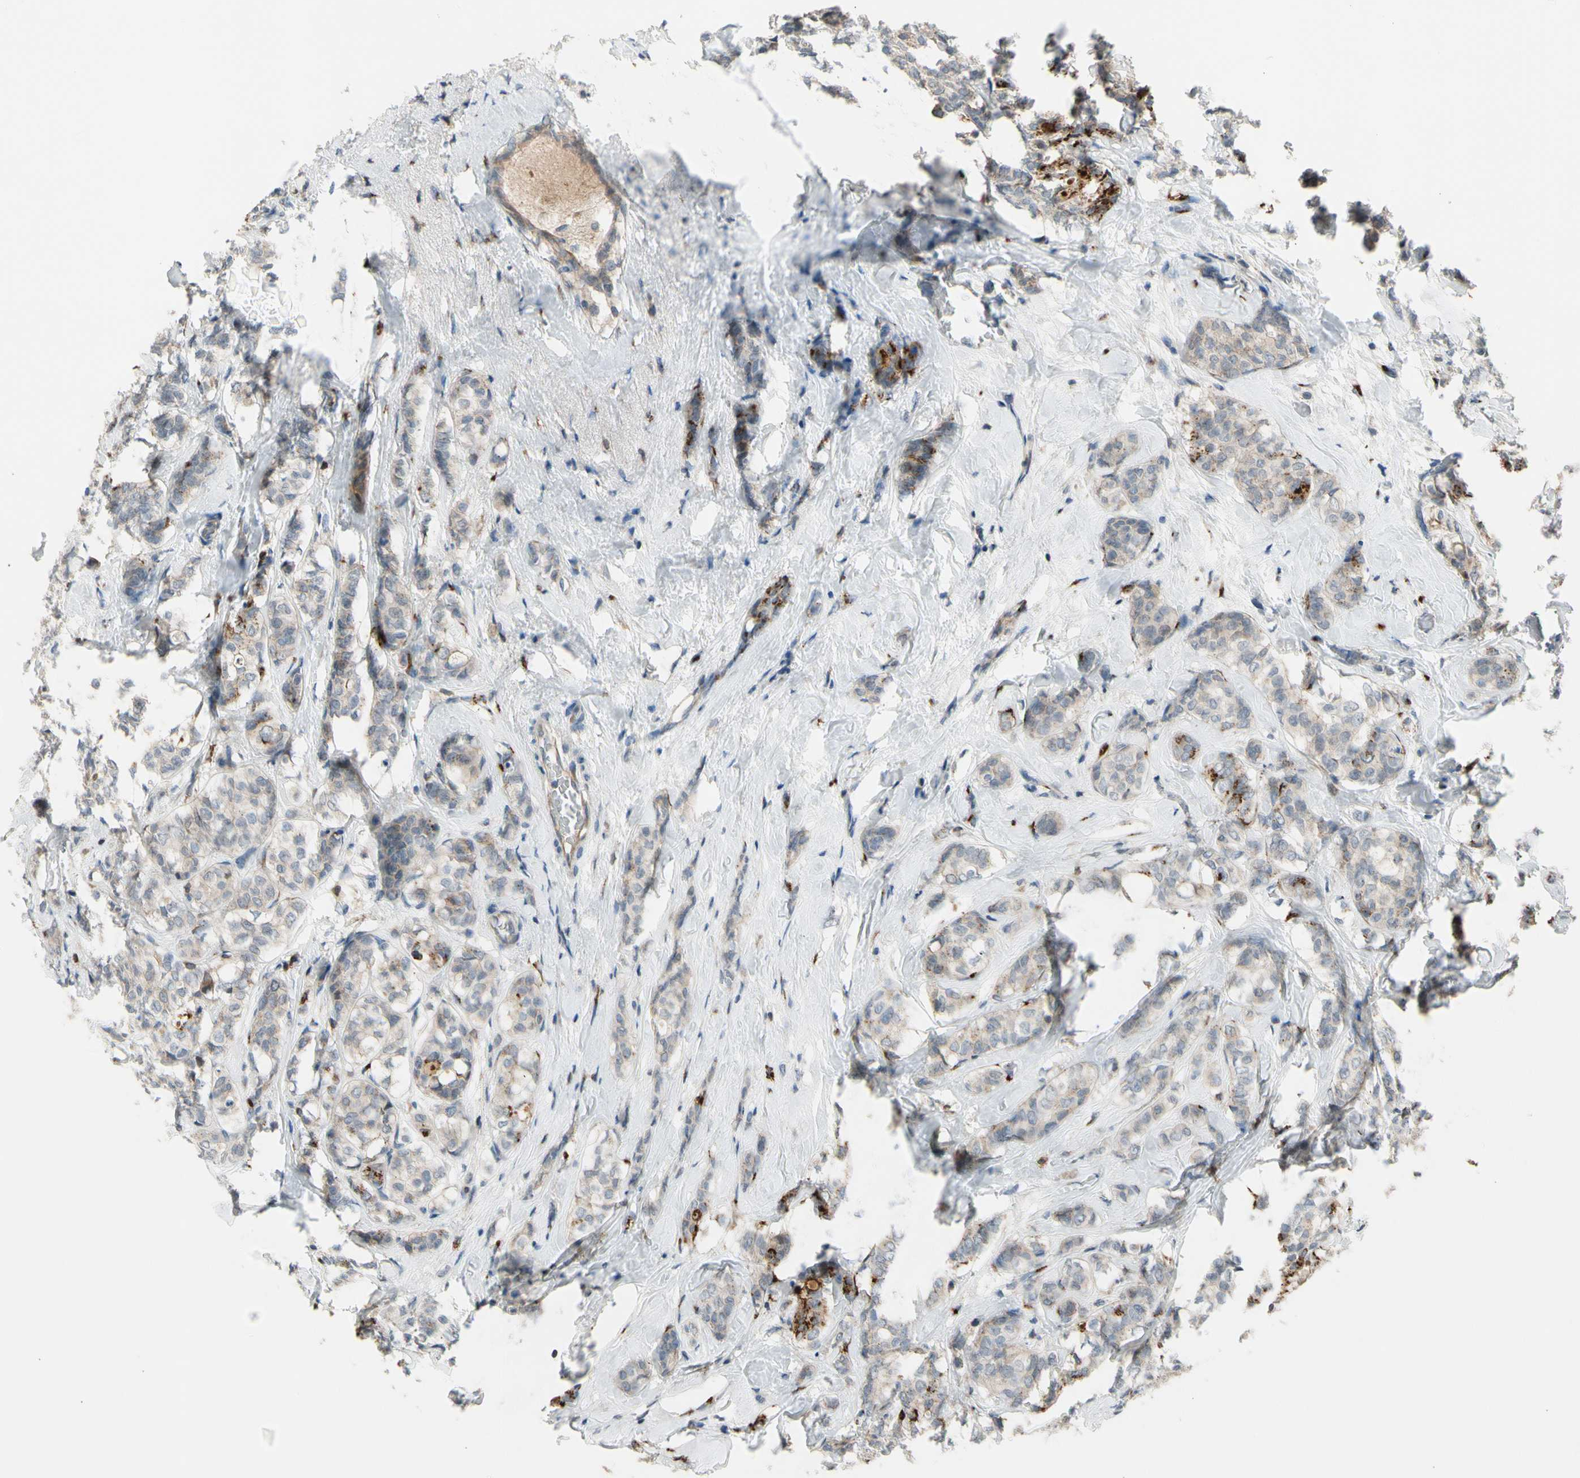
{"staining": {"intensity": "moderate", "quantity": "<25%", "location": "cytoplasmic/membranous"}, "tissue": "breast cancer", "cell_type": "Tumor cells", "image_type": "cancer", "snomed": [{"axis": "morphology", "description": "Lobular carcinoma"}, {"axis": "topography", "description": "Breast"}], "caption": "An IHC micrograph of neoplastic tissue is shown. Protein staining in brown shows moderate cytoplasmic/membranous positivity in breast cancer within tumor cells. Ihc stains the protein of interest in brown and the nuclei are stained blue.", "gene": "GALNT5", "patient": {"sex": "female", "age": 60}}